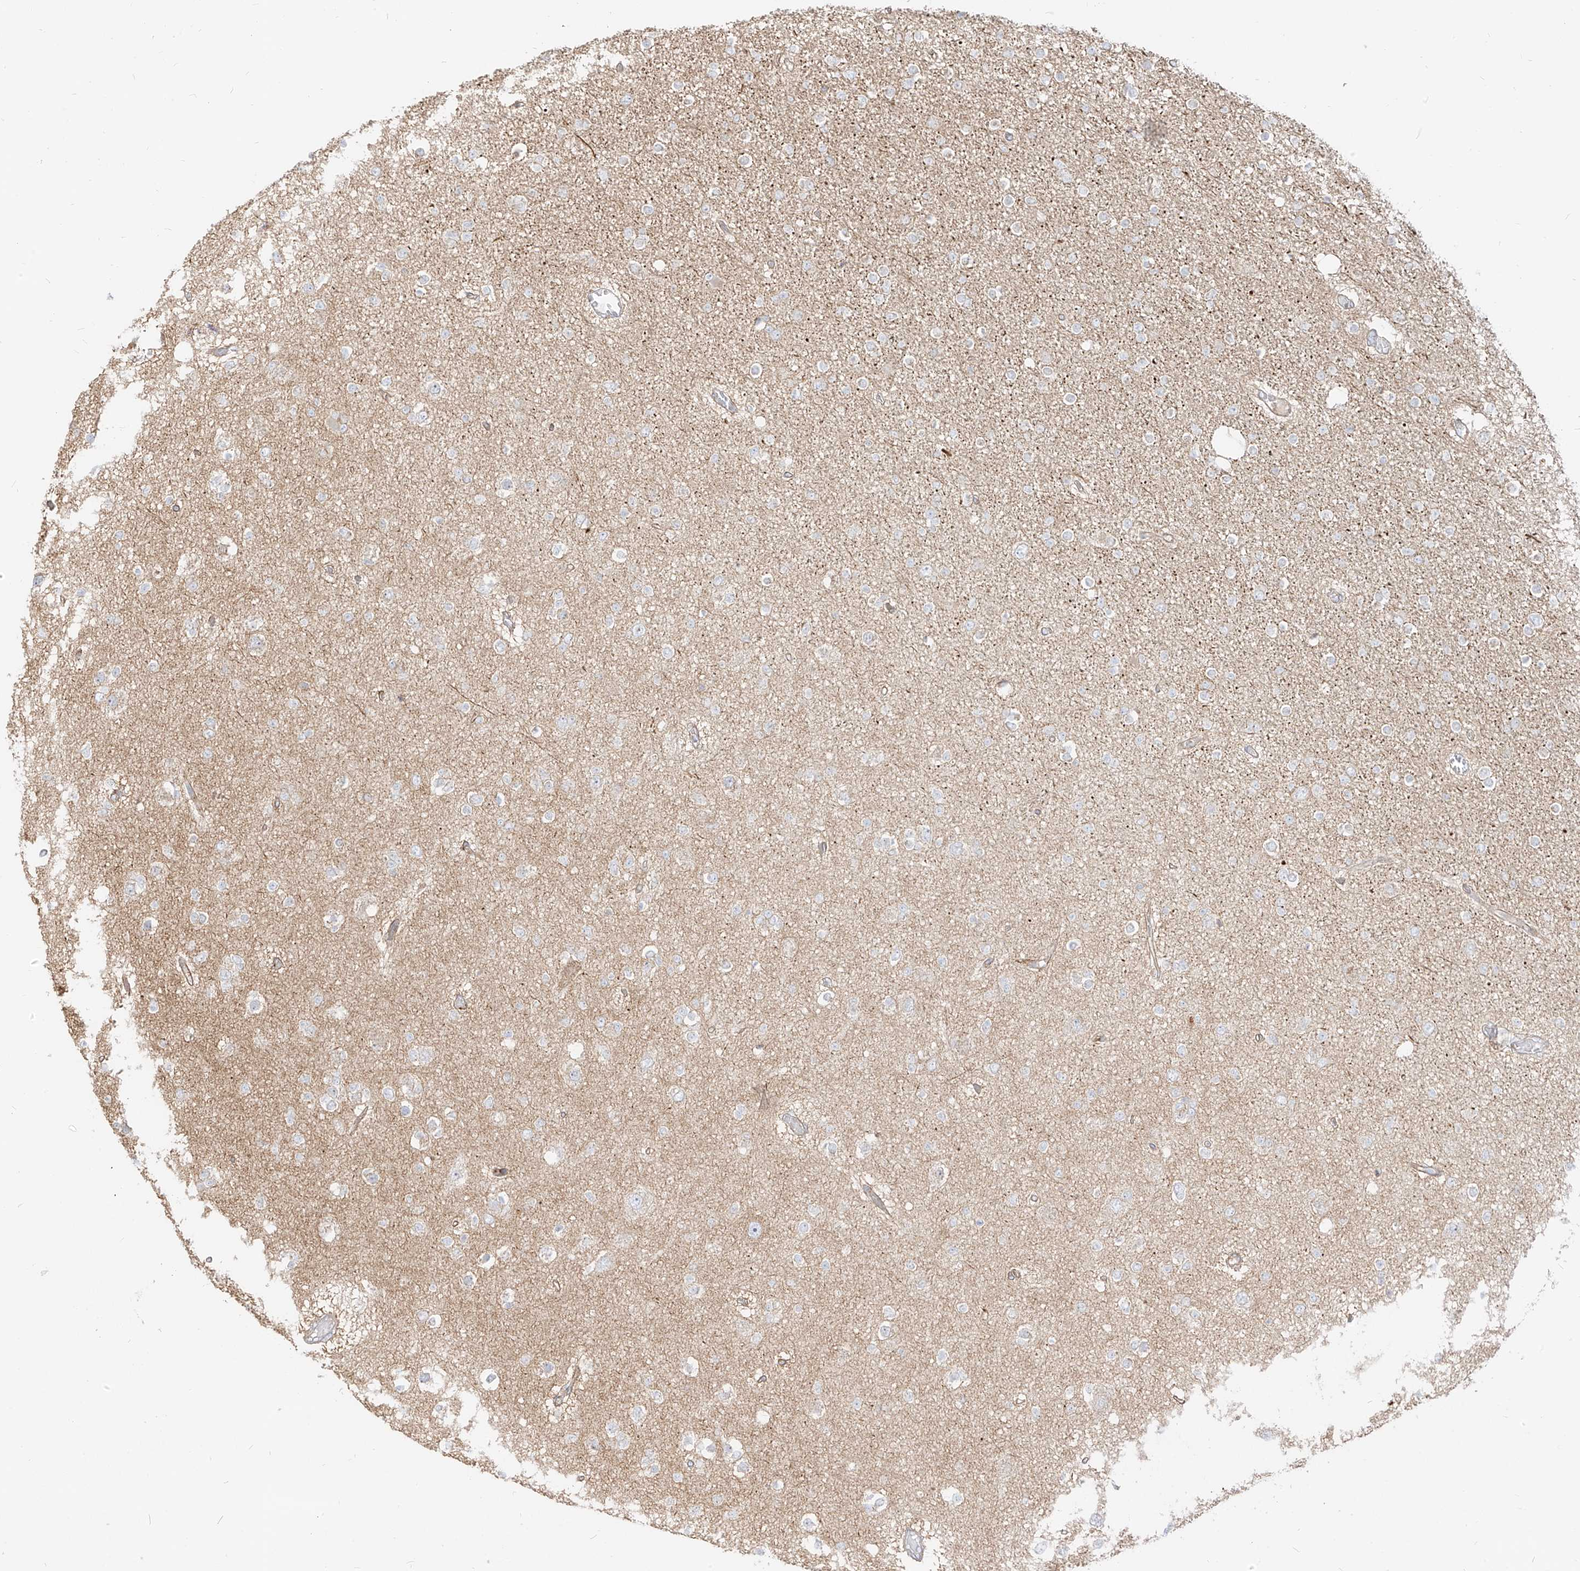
{"staining": {"intensity": "negative", "quantity": "none", "location": "none"}, "tissue": "glioma", "cell_type": "Tumor cells", "image_type": "cancer", "snomed": [{"axis": "morphology", "description": "Glioma, malignant, Low grade"}, {"axis": "topography", "description": "Brain"}], "caption": "An immunohistochemistry histopathology image of glioma is shown. There is no staining in tumor cells of glioma.", "gene": "ZIM3", "patient": {"sex": "female", "age": 22}}